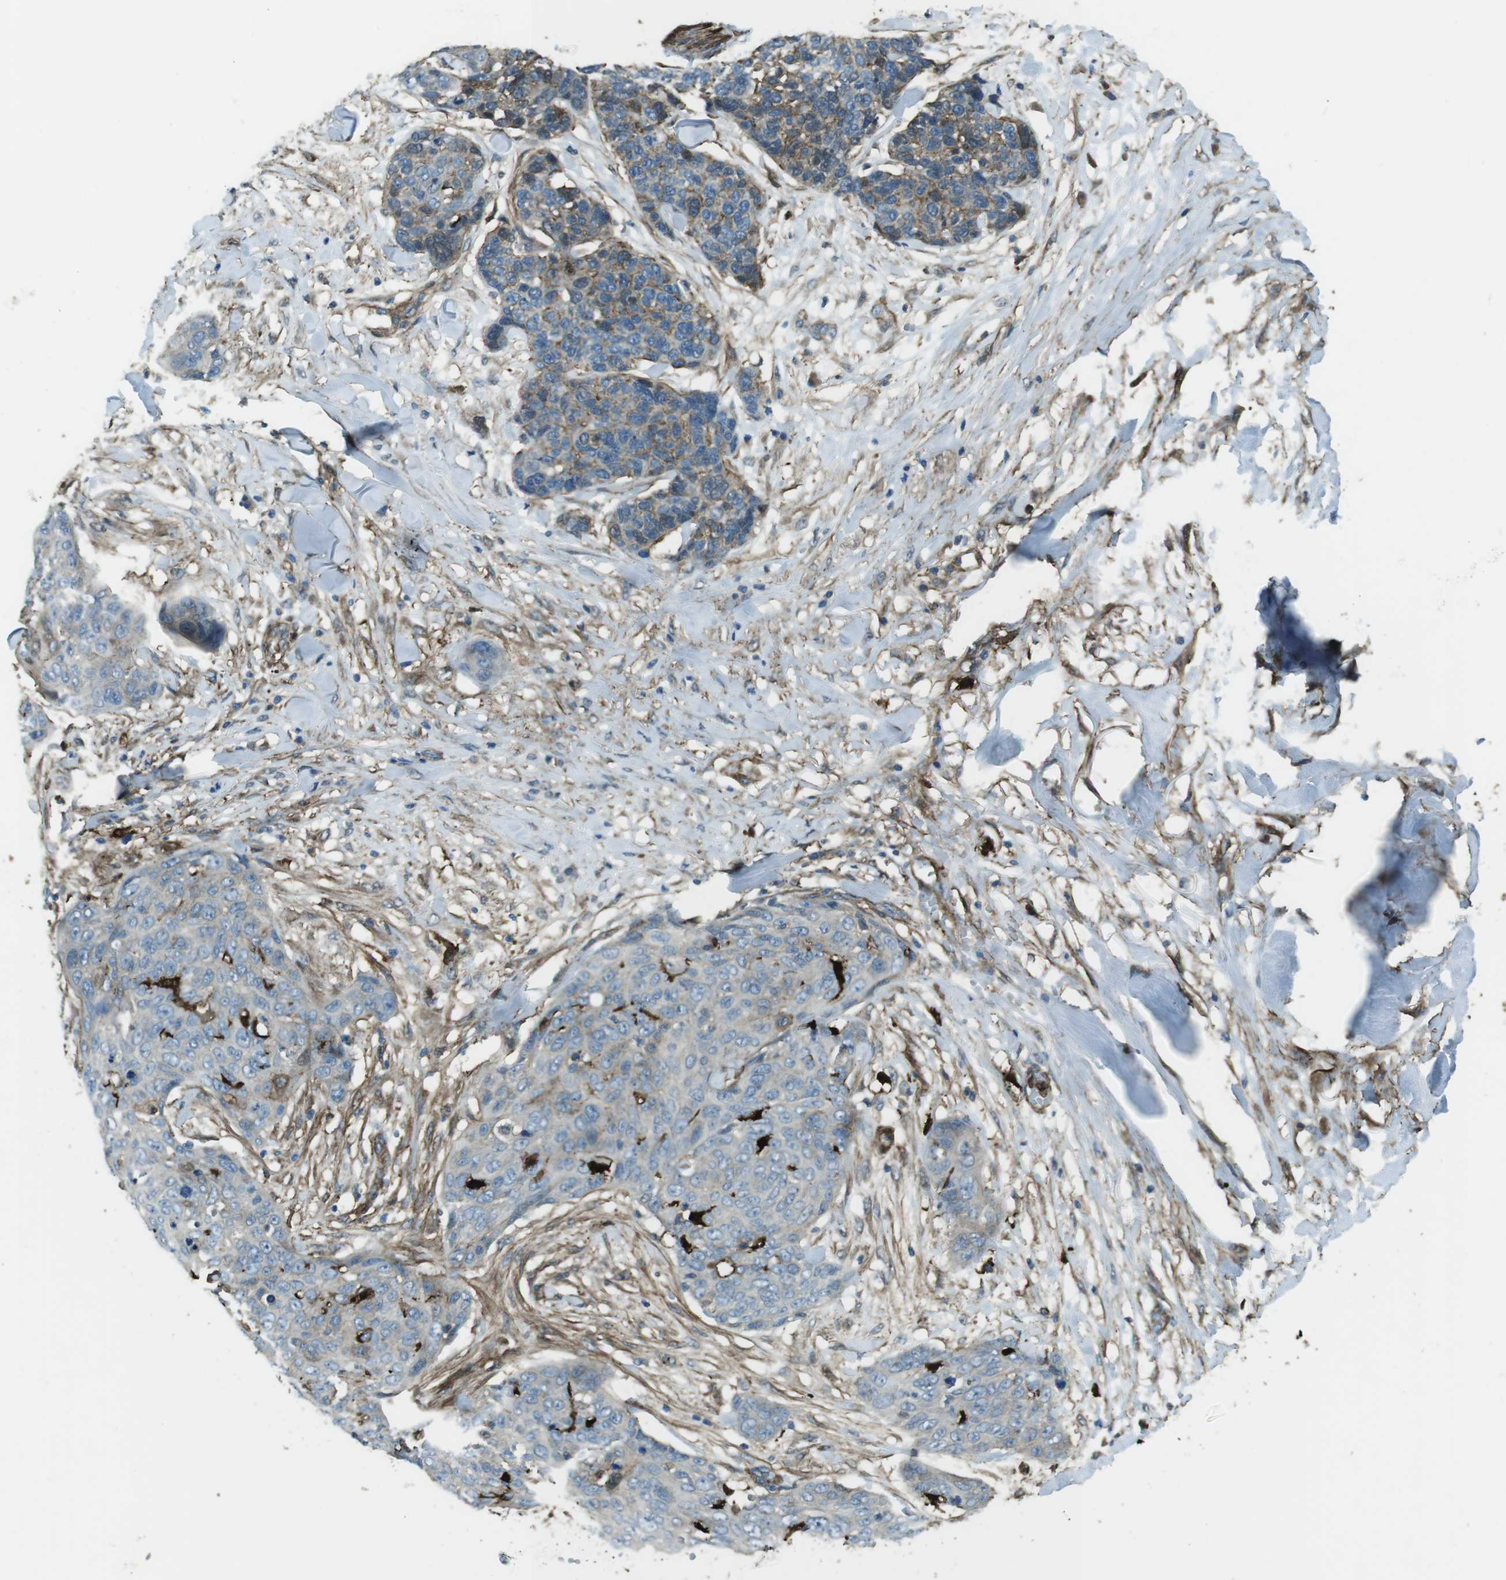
{"staining": {"intensity": "moderate", "quantity": "<25%", "location": "cytoplasmic/membranous"}, "tissue": "skin cancer", "cell_type": "Tumor cells", "image_type": "cancer", "snomed": [{"axis": "morphology", "description": "Squamous cell carcinoma in situ, NOS"}, {"axis": "morphology", "description": "Squamous cell carcinoma, NOS"}, {"axis": "topography", "description": "Skin"}], "caption": "Immunohistochemistry (IHC) photomicrograph of human squamous cell carcinoma in situ (skin) stained for a protein (brown), which demonstrates low levels of moderate cytoplasmic/membranous expression in approximately <25% of tumor cells.", "gene": "SFT2D1", "patient": {"sex": "male", "age": 93}}